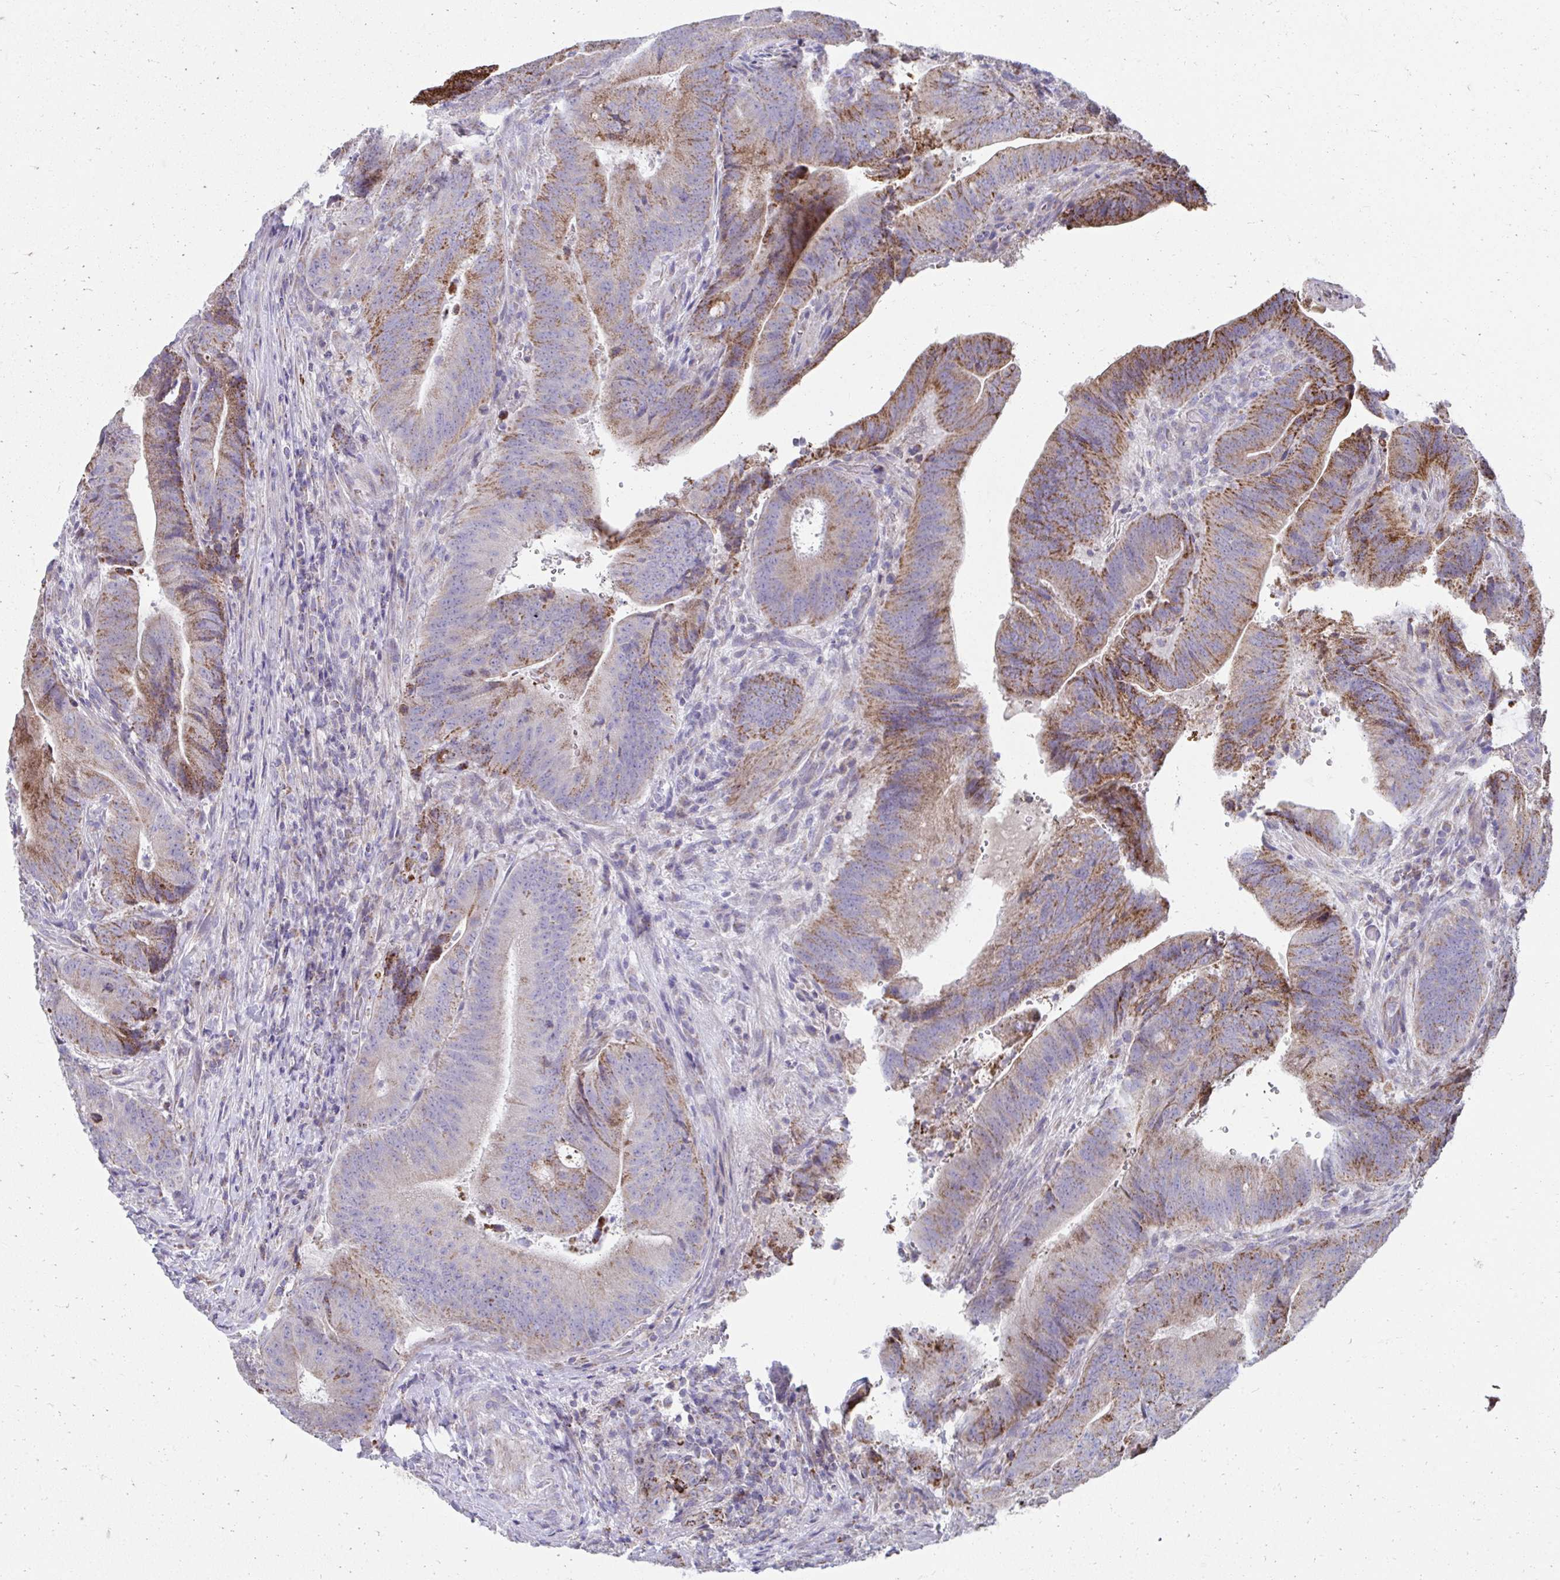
{"staining": {"intensity": "moderate", "quantity": ">75%", "location": "cytoplasmic/membranous"}, "tissue": "colorectal cancer", "cell_type": "Tumor cells", "image_type": "cancer", "snomed": [{"axis": "morphology", "description": "Adenocarcinoma, NOS"}, {"axis": "topography", "description": "Colon"}], "caption": "Immunohistochemical staining of adenocarcinoma (colorectal) reveals medium levels of moderate cytoplasmic/membranous positivity in about >75% of tumor cells. Ihc stains the protein of interest in brown and the nuclei are stained blue.", "gene": "PRRG3", "patient": {"sex": "female", "age": 43}}